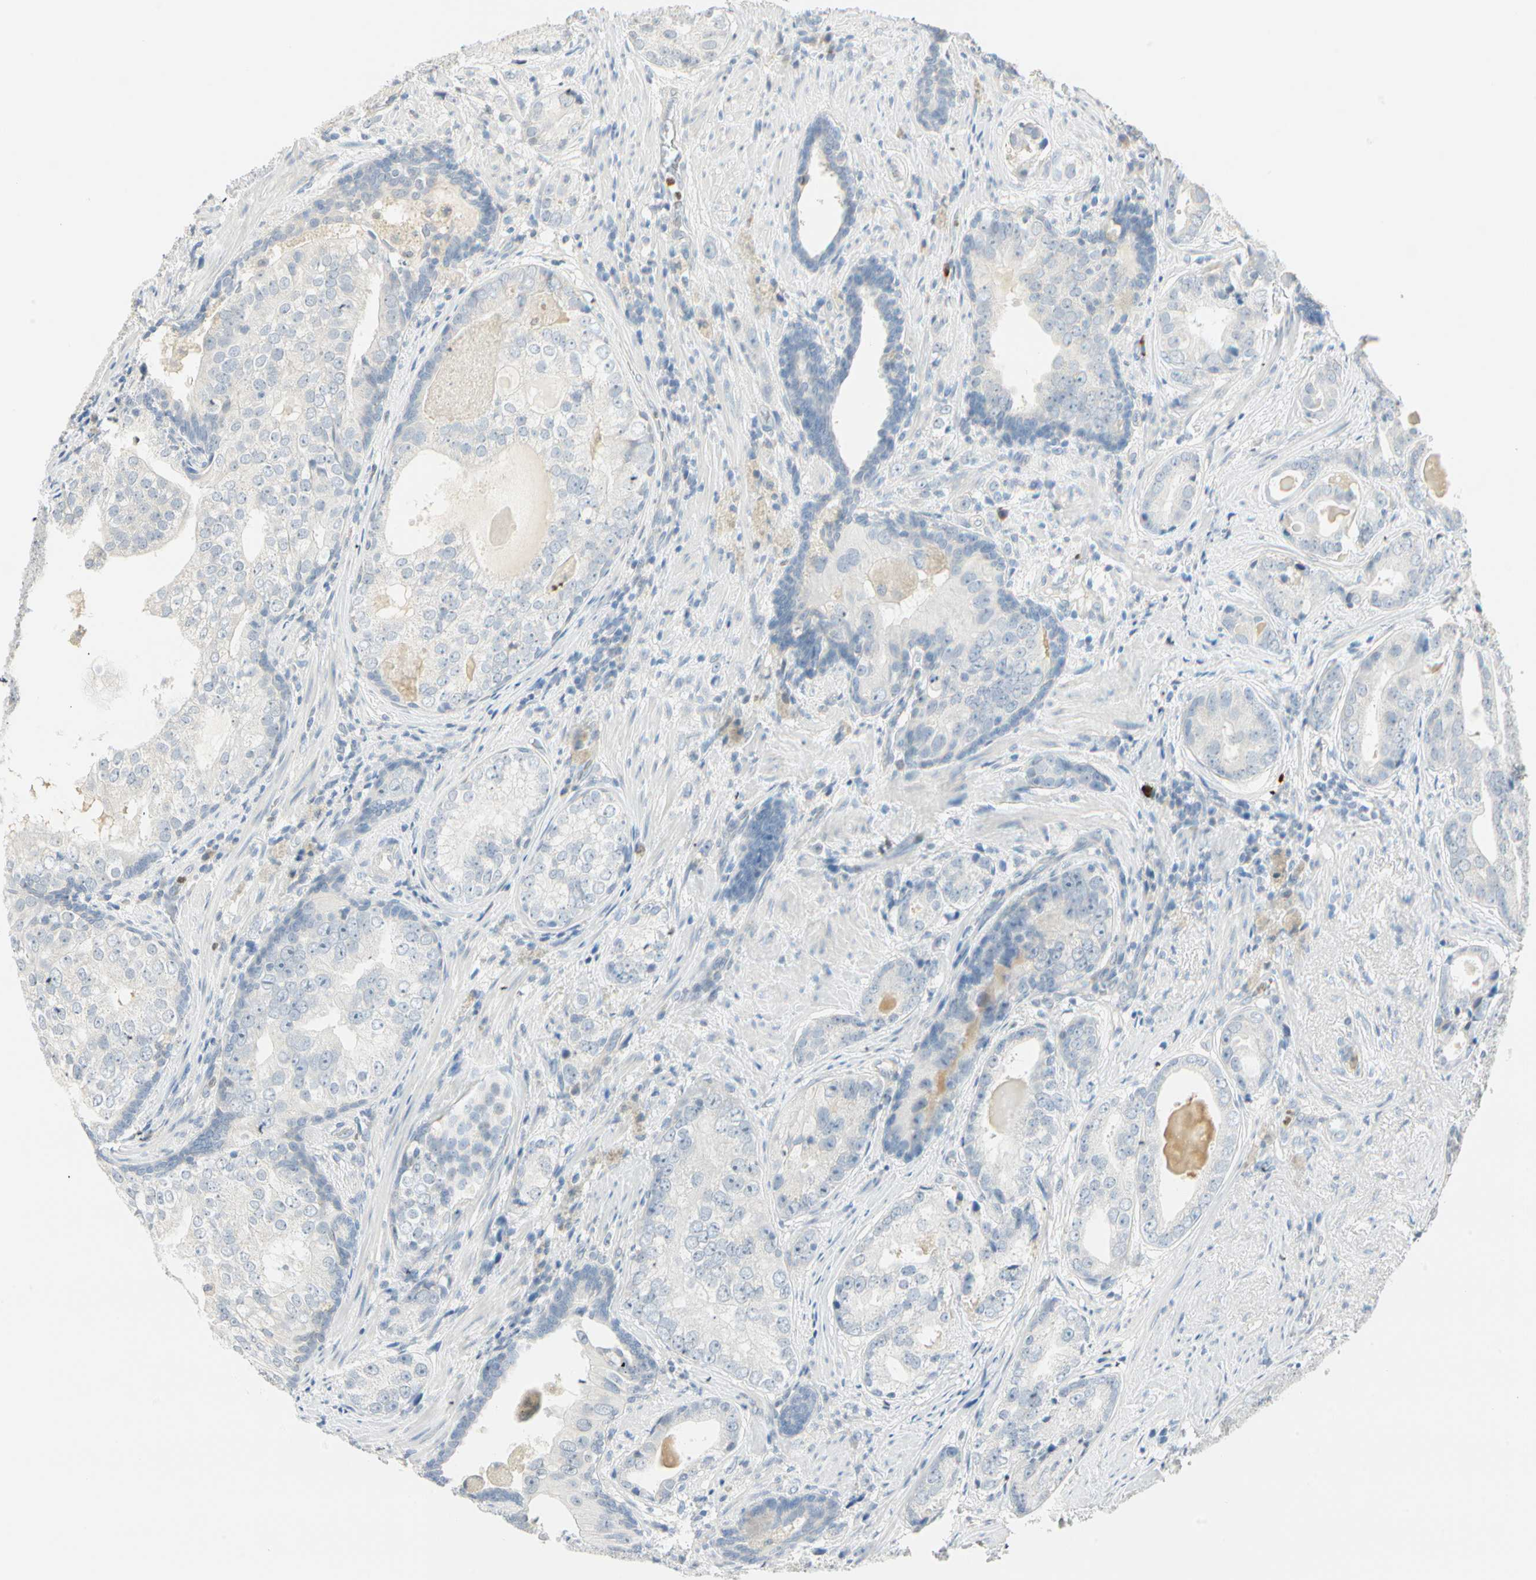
{"staining": {"intensity": "negative", "quantity": "none", "location": "none"}, "tissue": "prostate cancer", "cell_type": "Tumor cells", "image_type": "cancer", "snomed": [{"axis": "morphology", "description": "Adenocarcinoma, High grade"}, {"axis": "topography", "description": "Prostate"}], "caption": "Tumor cells are negative for protein expression in human high-grade adenocarcinoma (prostate). (DAB (3,3'-diaminobenzidine) immunohistochemistry (IHC) with hematoxylin counter stain).", "gene": "MLLT10", "patient": {"sex": "male", "age": 66}}